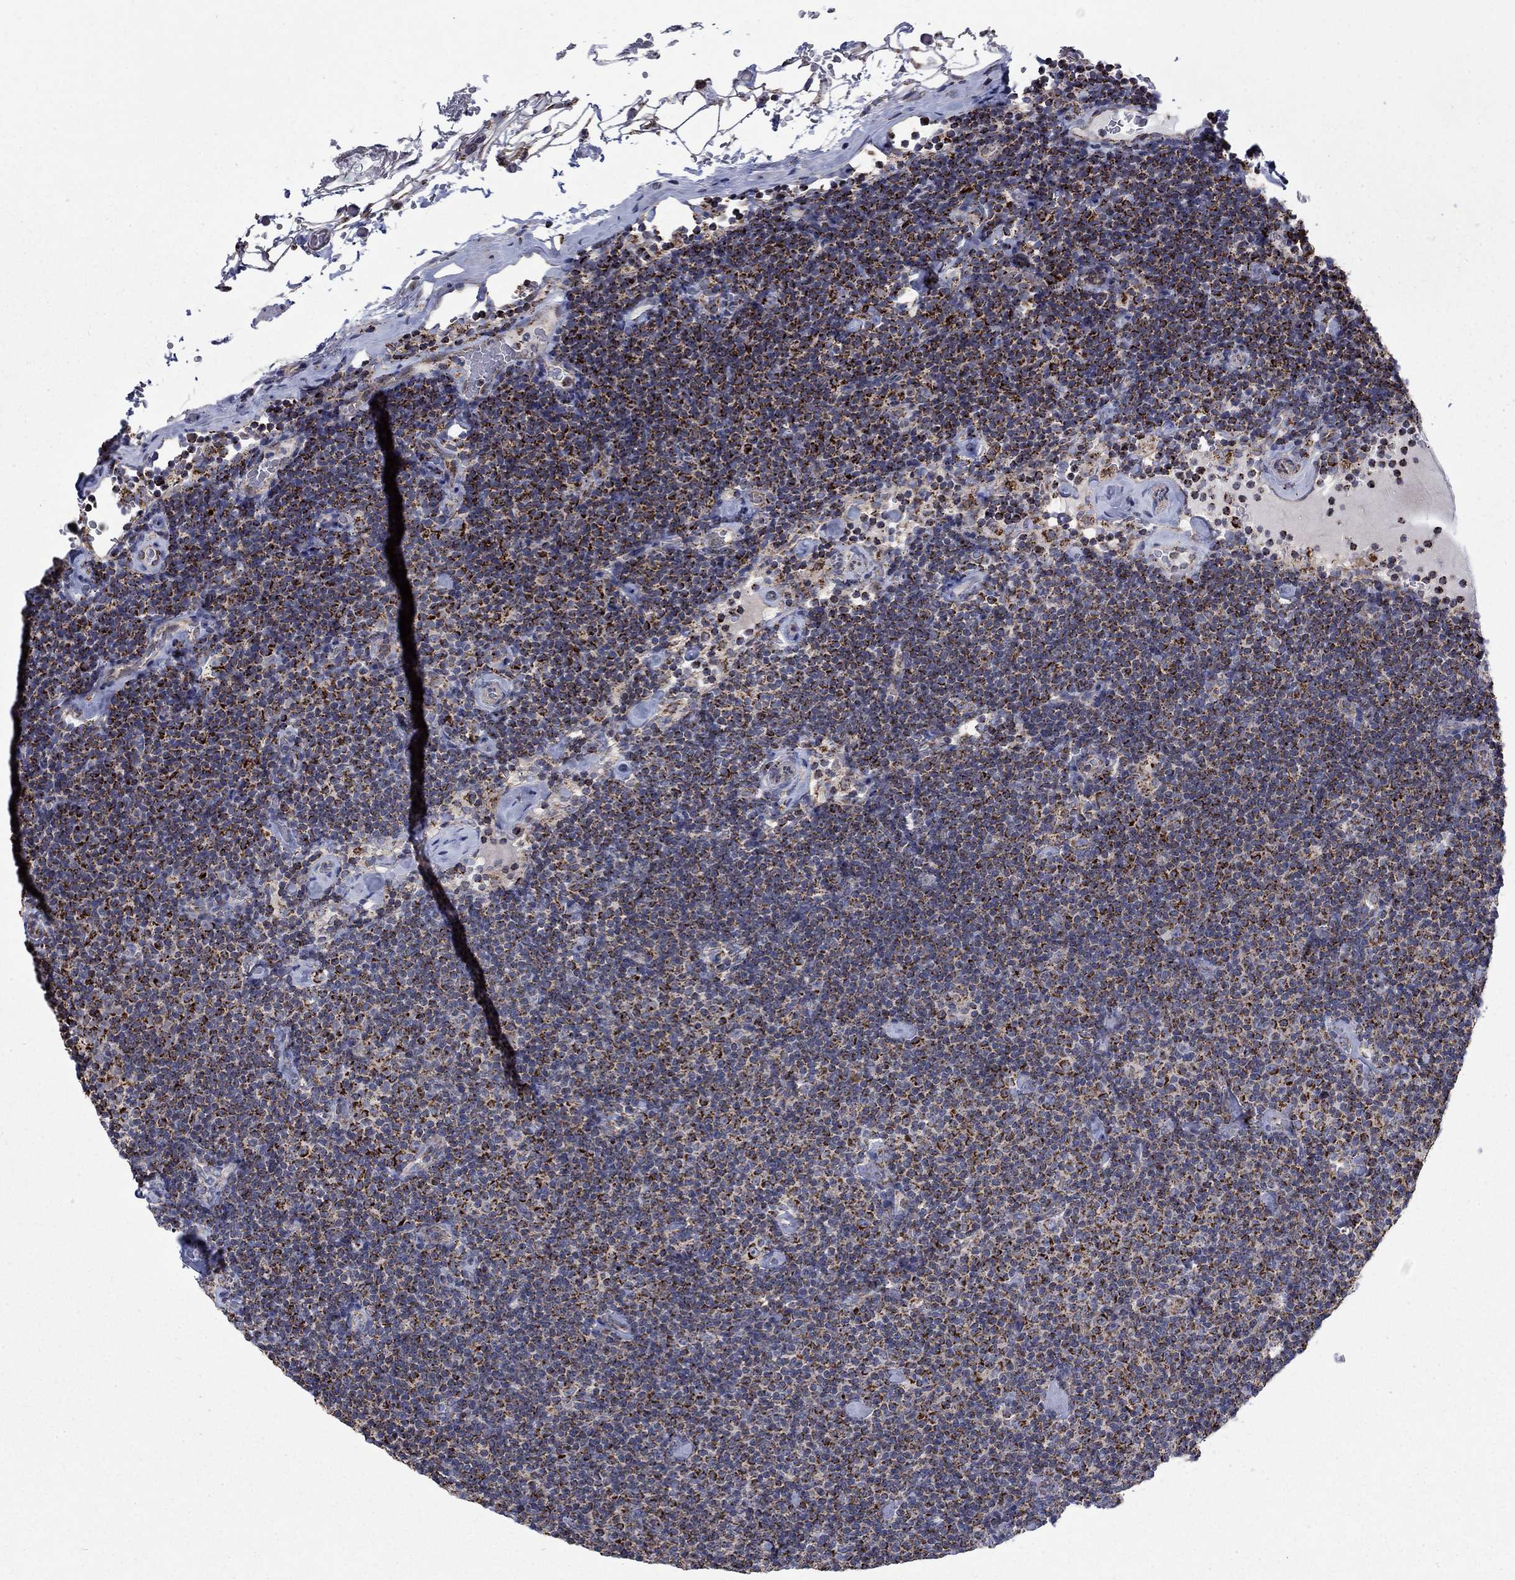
{"staining": {"intensity": "strong", "quantity": ">75%", "location": "cytoplasmic/membranous"}, "tissue": "lymphoma", "cell_type": "Tumor cells", "image_type": "cancer", "snomed": [{"axis": "morphology", "description": "Malignant lymphoma, non-Hodgkin's type, Low grade"}, {"axis": "topography", "description": "Lymph node"}], "caption": "Immunohistochemistry (IHC) of lymphoma reveals high levels of strong cytoplasmic/membranous positivity in about >75% of tumor cells.", "gene": "MOAP1", "patient": {"sex": "male", "age": 81}}